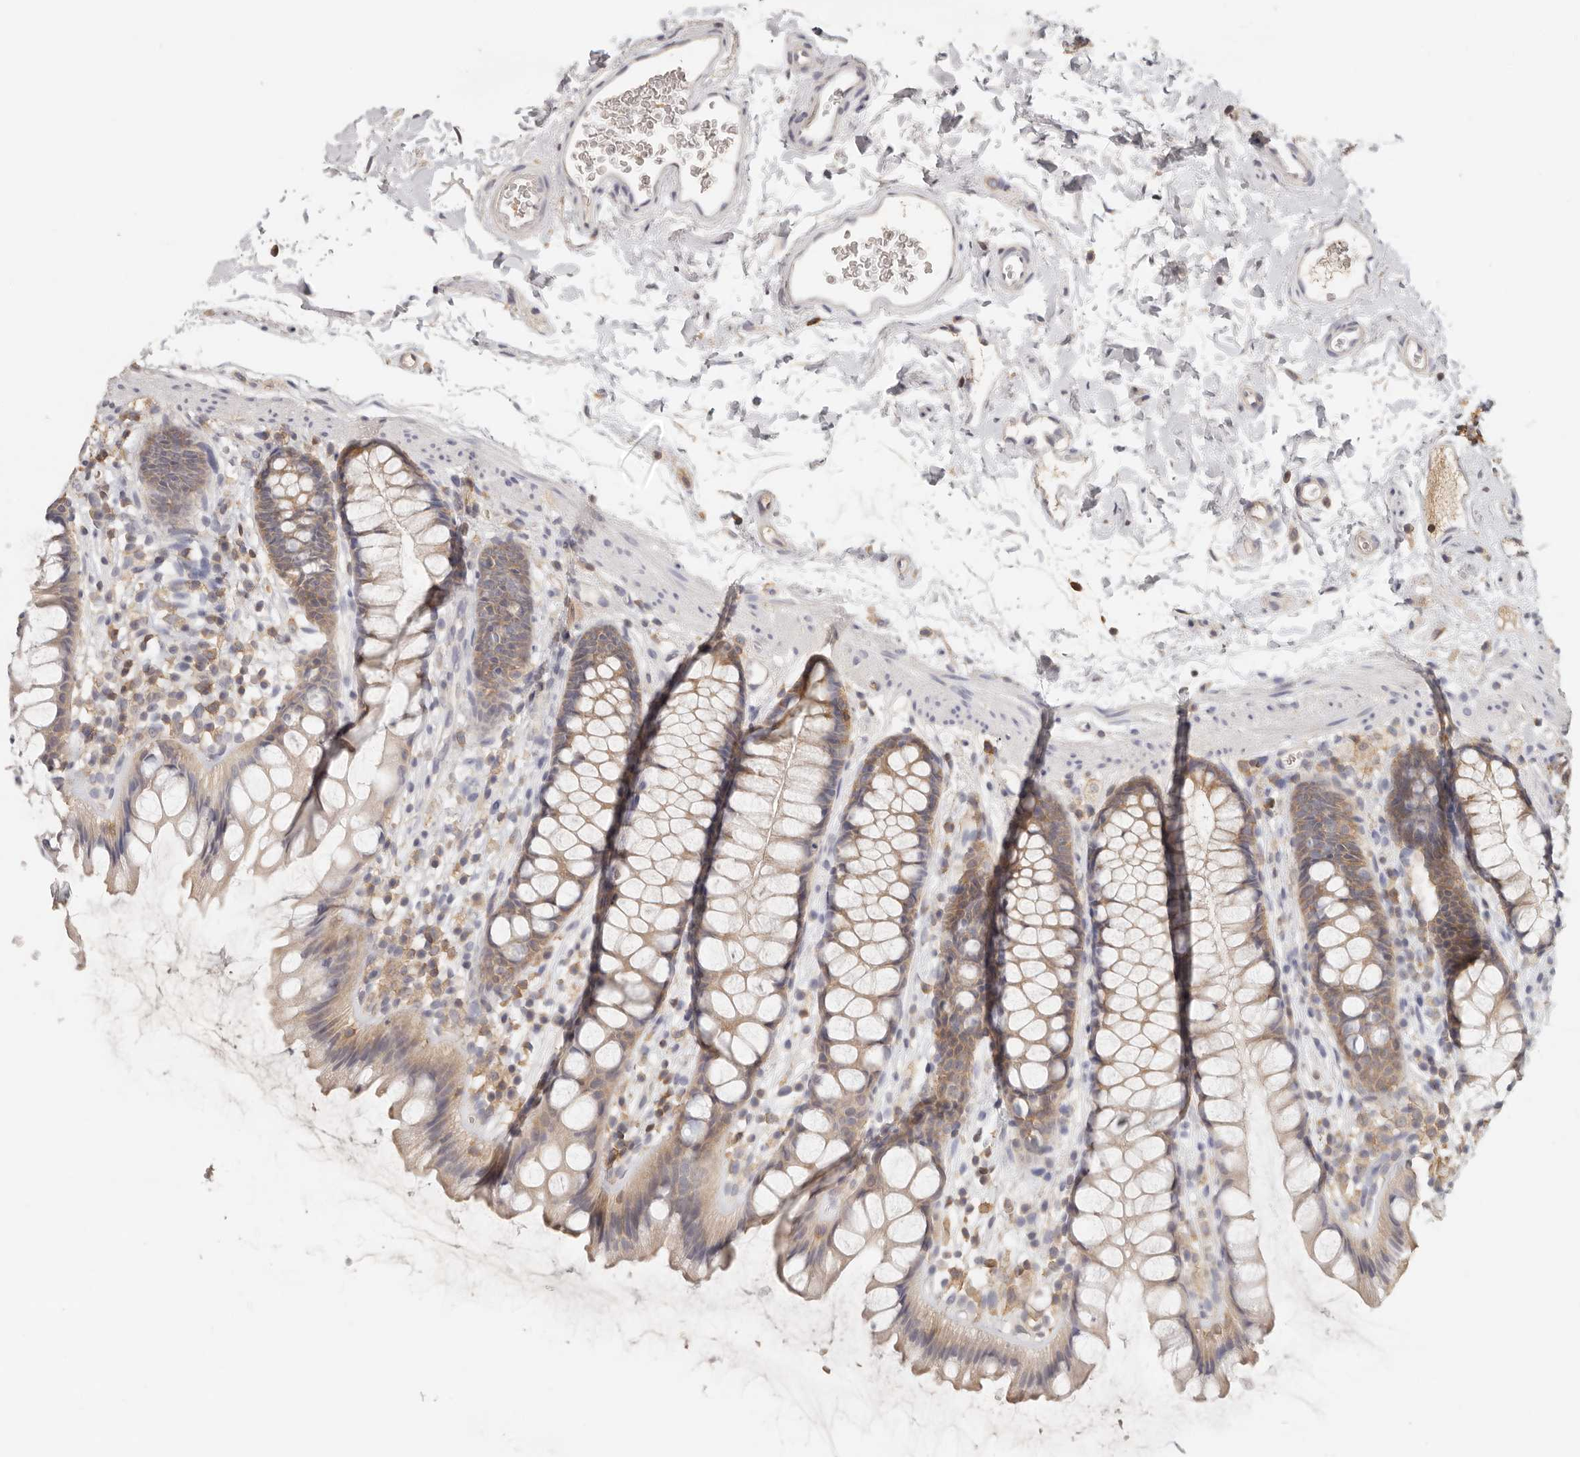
{"staining": {"intensity": "moderate", "quantity": "25%-75%", "location": "cytoplasmic/membranous"}, "tissue": "rectum", "cell_type": "Glandular cells", "image_type": "normal", "snomed": [{"axis": "morphology", "description": "Normal tissue, NOS"}, {"axis": "topography", "description": "Rectum"}], "caption": "Rectum was stained to show a protein in brown. There is medium levels of moderate cytoplasmic/membranous staining in approximately 25%-75% of glandular cells.", "gene": "CSK", "patient": {"sex": "female", "age": 65}}